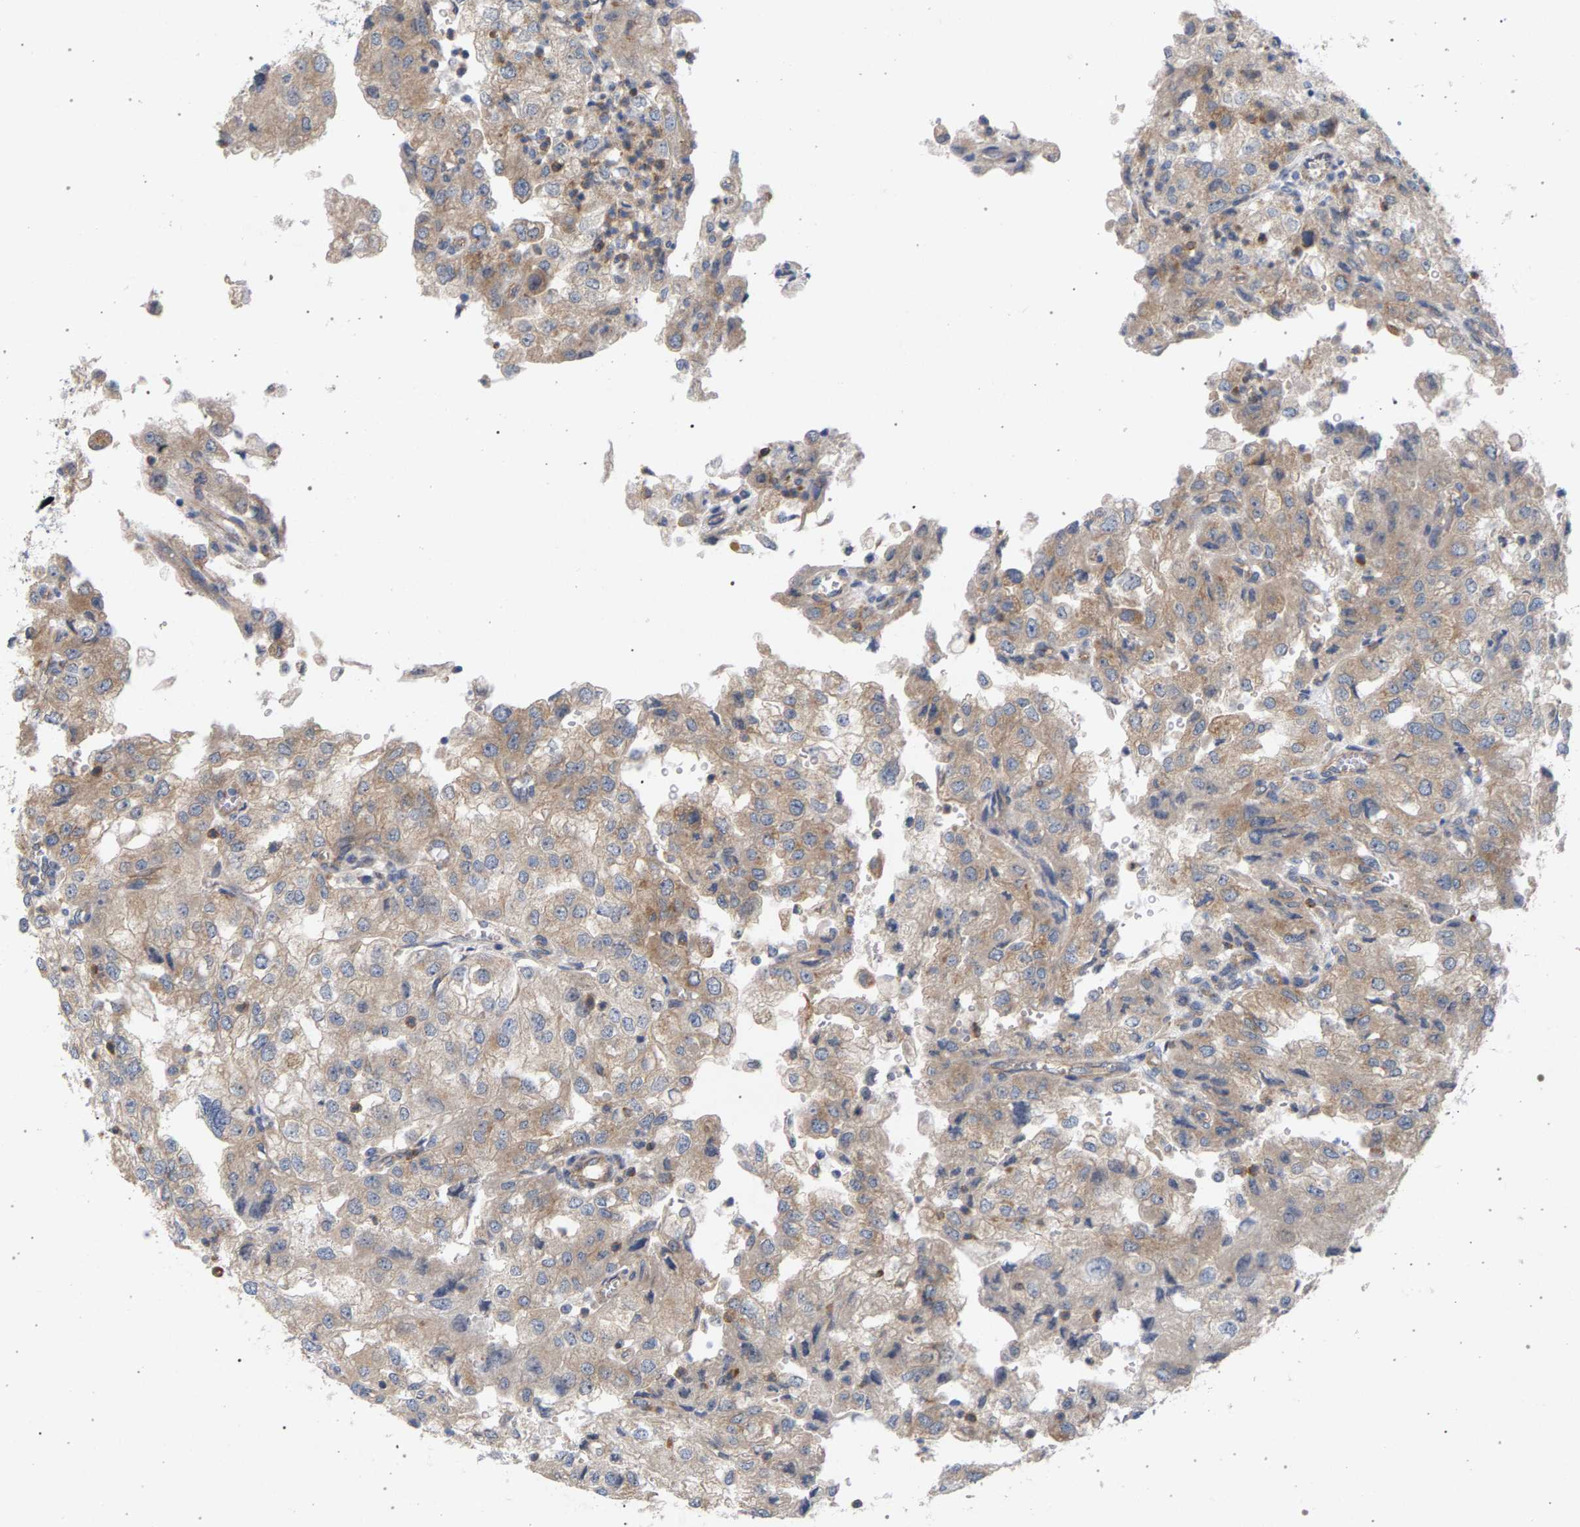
{"staining": {"intensity": "weak", "quantity": "25%-75%", "location": "cytoplasmic/membranous"}, "tissue": "renal cancer", "cell_type": "Tumor cells", "image_type": "cancer", "snomed": [{"axis": "morphology", "description": "Adenocarcinoma, NOS"}, {"axis": "topography", "description": "Kidney"}], "caption": "Immunohistochemical staining of human renal cancer shows low levels of weak cytoplasmic/membranous protein positivity in approximately 25%-75% of tumor cells.", "gene": "MAMDC2", "patient": {"sex": "female", "age": 54}}